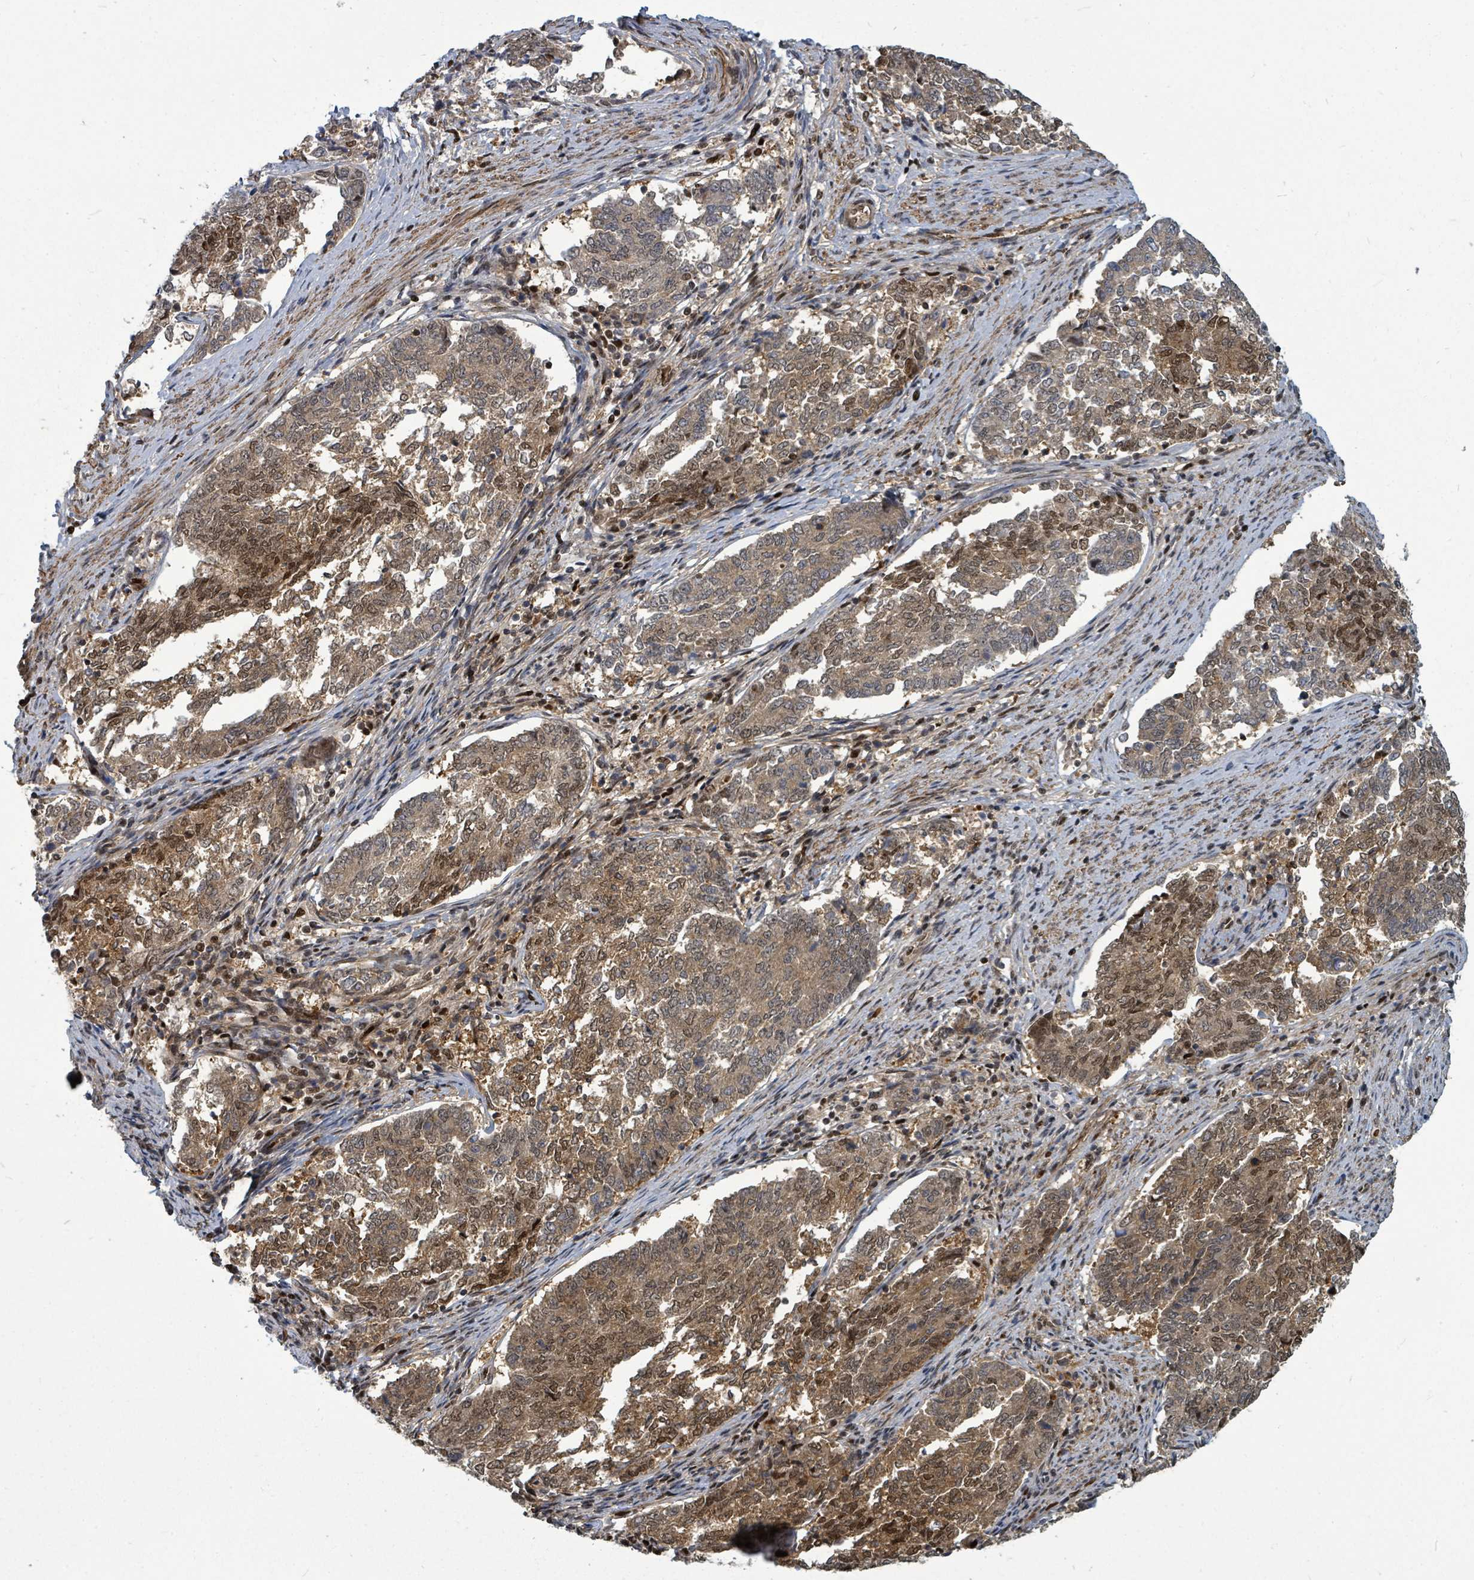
{"staining": {"intensity": "moderate", "quantity": ">75%", "location": "cytoplasmic/membranous,nuclear"}, "tissue": "endometrial cancer", "cell_type": "Tumor cells", "image_type": "cancer", "snomed": [{"axis": "morphology", "description": "Adenocarcinoma, NOS"}, {"axis": "topography", "description": "Endometrium"}], "caption": "Endometrial cancer (adenocarcinoma) stained with a brown dye shows moderate cytoplasmic/membranous and nuclear positive staining in approximately >75% of tumor cells.", "gene": "TRDMT1", "patient": {"sex": "female", "age": 80}}